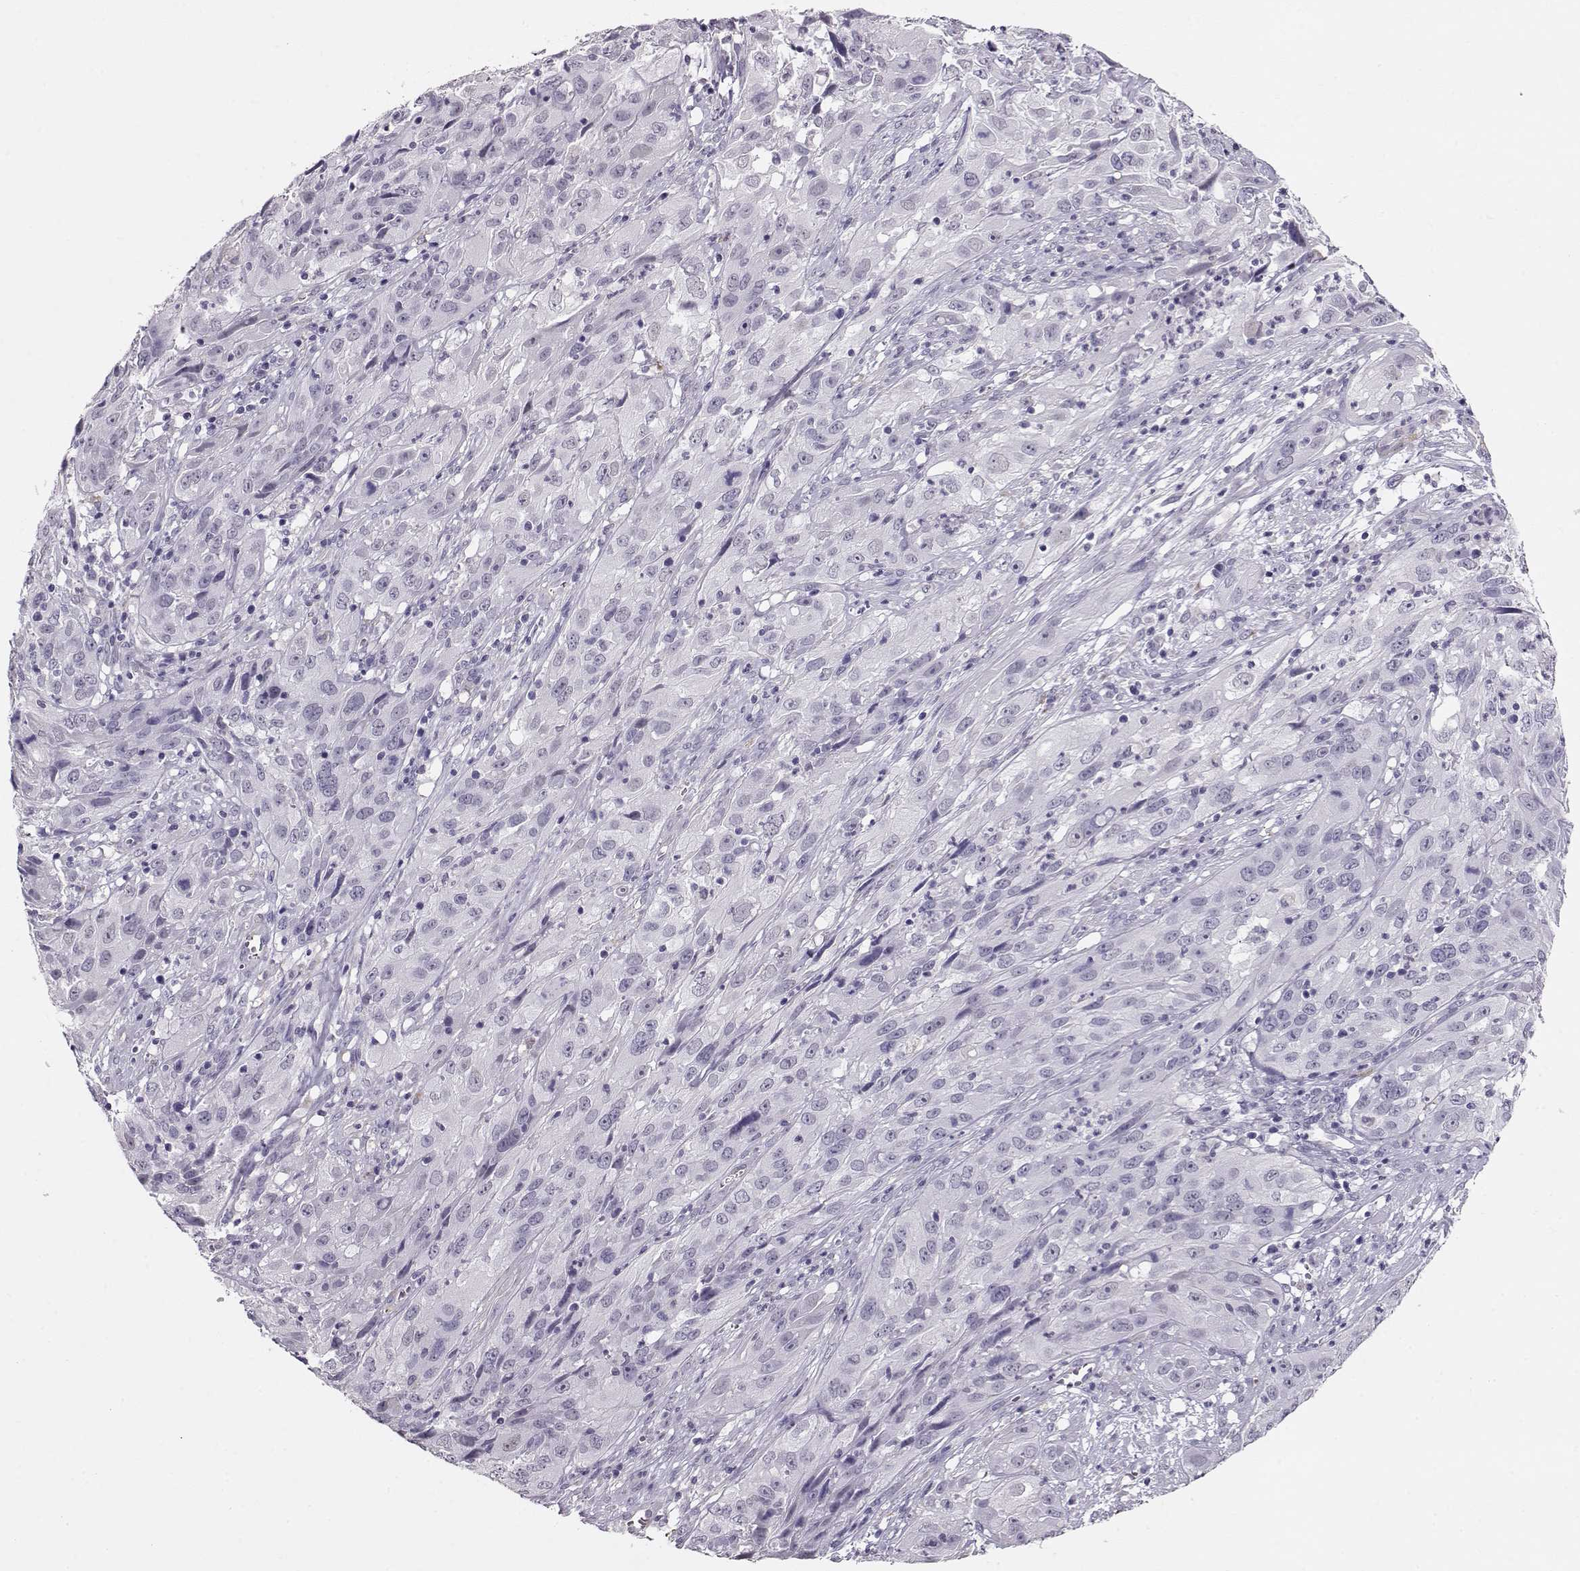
{"staining": {"intensity": "negative", "quantity": "none", "location": "none"}, "tissue": "cervical cancer", "cell_type": "Tumor cells", "image_type": "cancer", "snomed": [{"axis": "morphology", "description": "Squamous cell carcinoma, NOS"}, {"axis": "topography", "description": "Cervix"}], "caption": "Squamous cell carcinoma (cervical) stained for a protein using immunohistochemistry (IHC) exhibits no staining tumor cells.", "gene": "RBM44", "patient": {"sex": "female", "age": 32}}